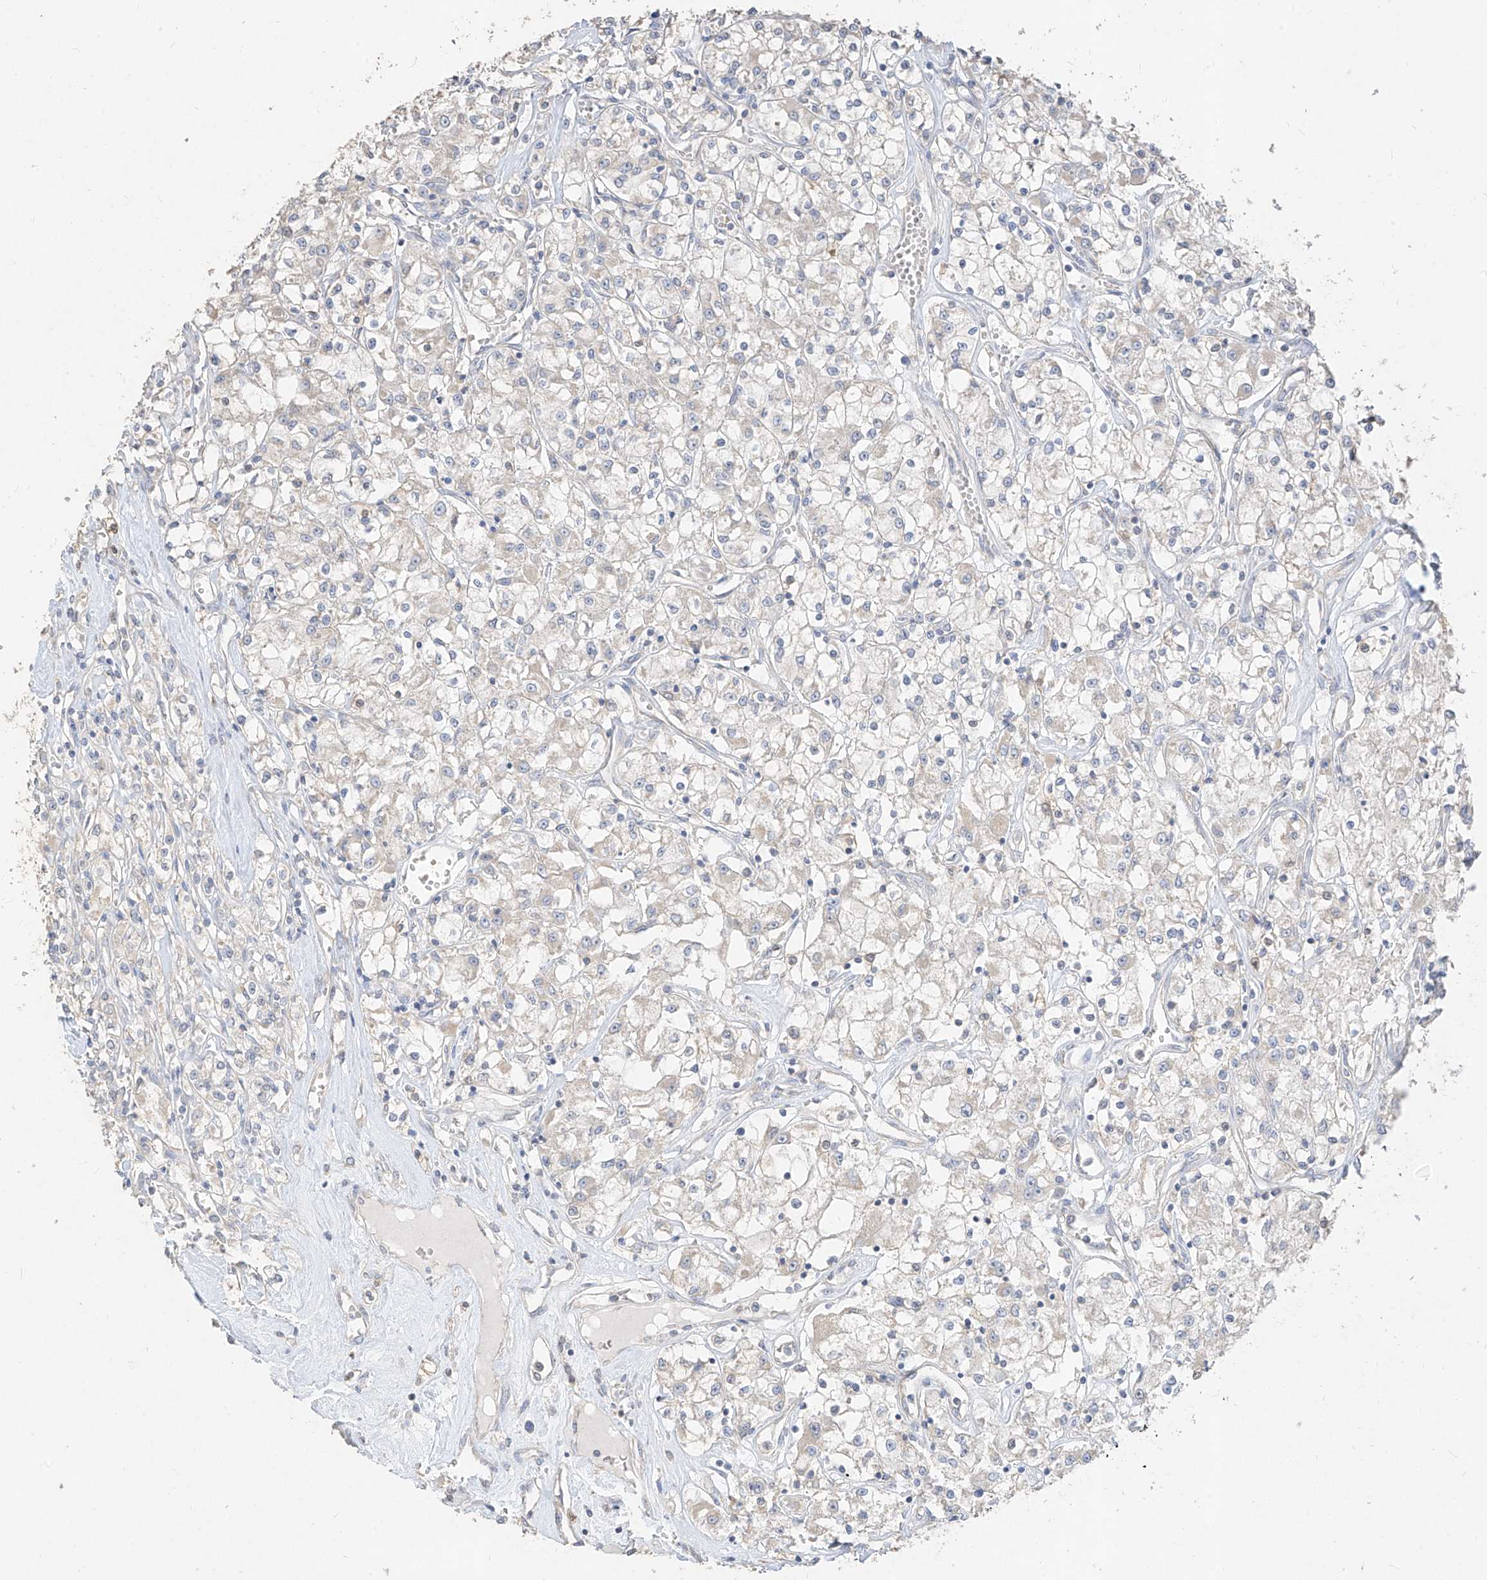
{"staining": {"intensity": "negative", "quantity": "none", "location": "none"}, "tissue": "renal cancer", "cell_type": "Tumor cells", "image_type": "cancer", "snomed": [{"axis": "morphology", "description": "Adenocarcinoma, NOS"}, {"axis": "topography", "description": "Kidney"}], "caption": "Histopathology image shows no significant protein positivity in tumor cells of renal adenocarcinoma.", "gene": "ZZEF1", "patient": {"sex": "female", "age": 59}}